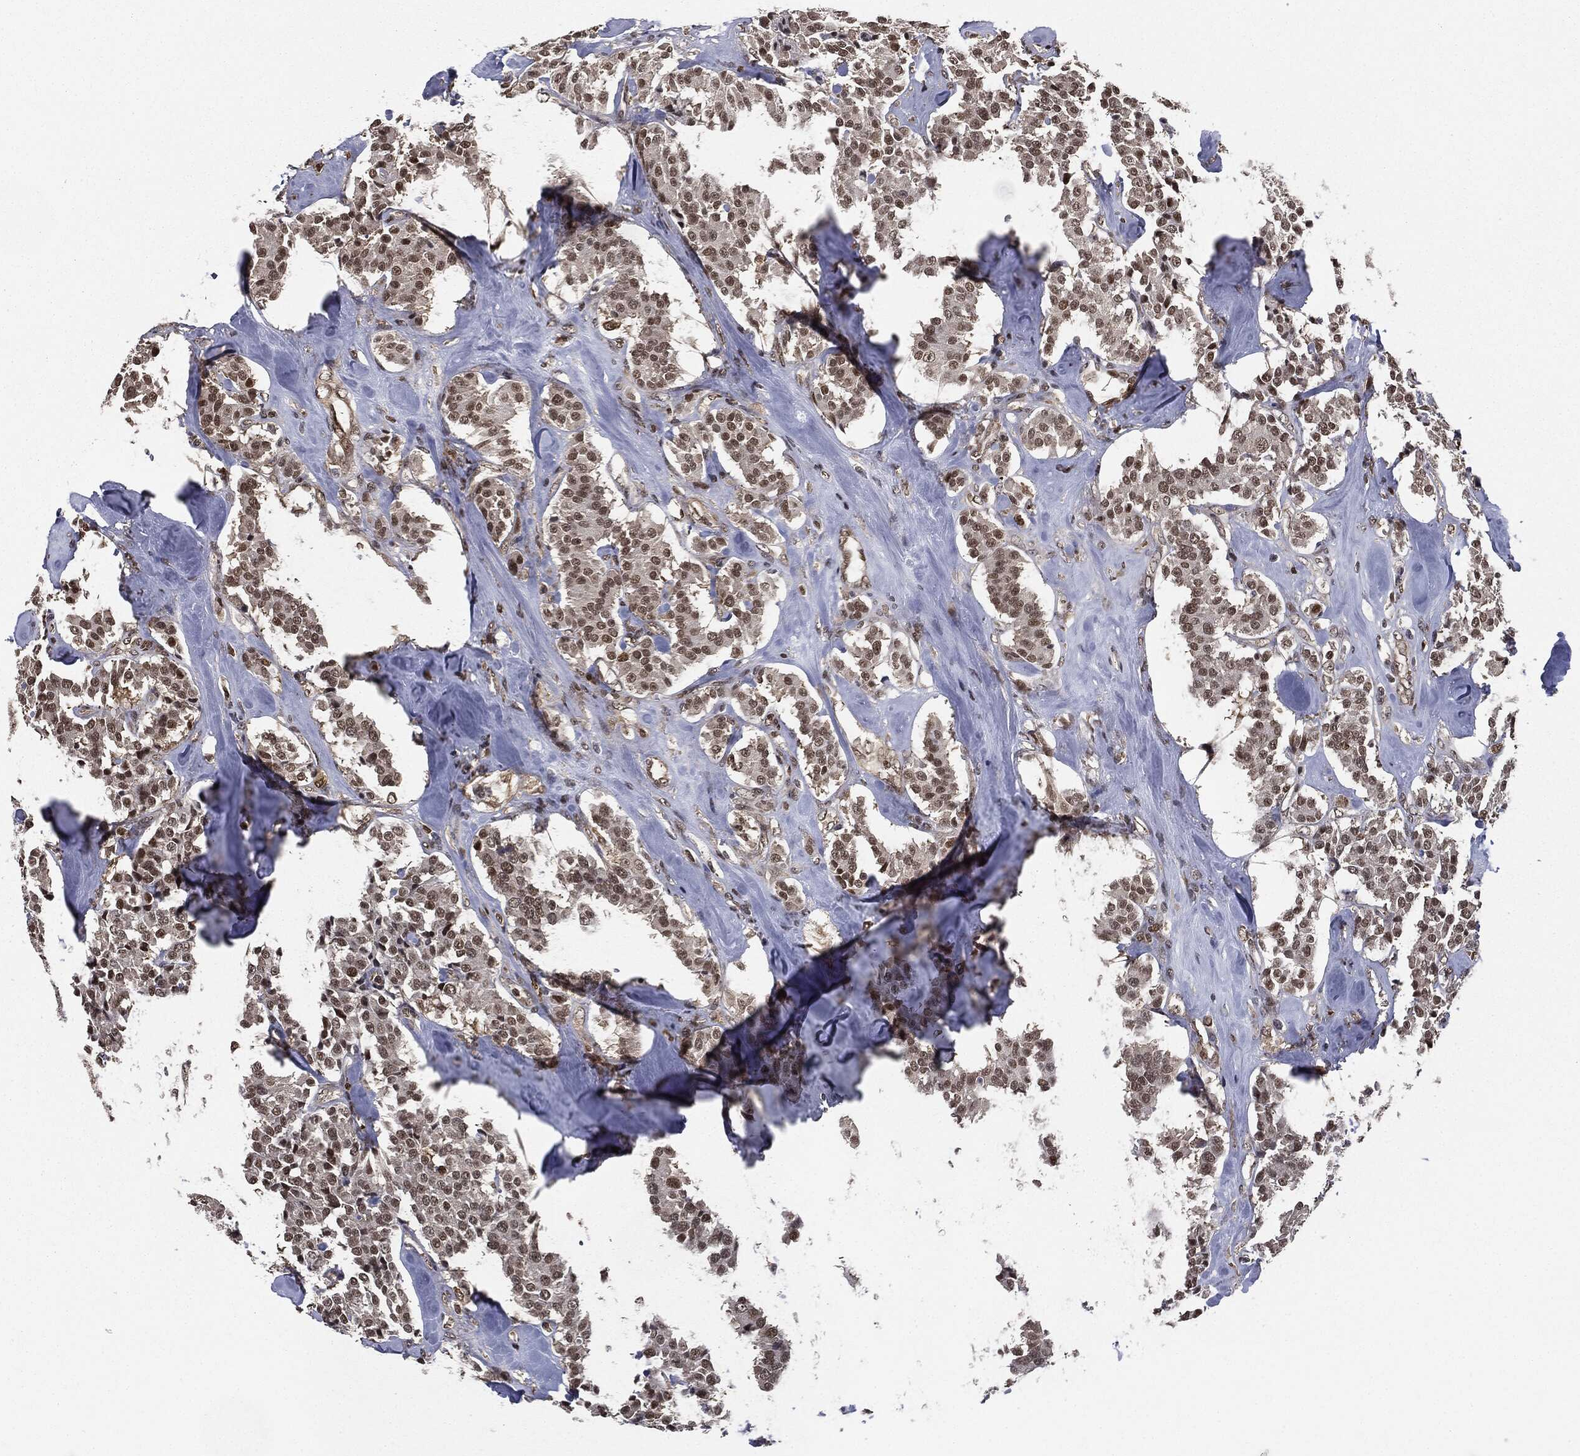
{"staining": {"intensity": "moderate", "quantity": ">75%", "location": "nuclear"}, "tissue": "carcinoid", "cell_type": "Tumor cells", "image_type": "cancer", "snomed": [{"axis": "morphology", "description": "Carcinoid, malignant, NOS"}, {"axis": "topography", "description": "Pancreas"}], "caption": "An IHC photomicrograph of tumor tissue is shown. Protein staining in brown labels moderate nuclear positivity in malignant carcinoid within tumor cells. (IHC, brightfield microscopy, high magnification).", "gene": "TBC1D22A", "patient": {"sex": "male", "age": 41}}